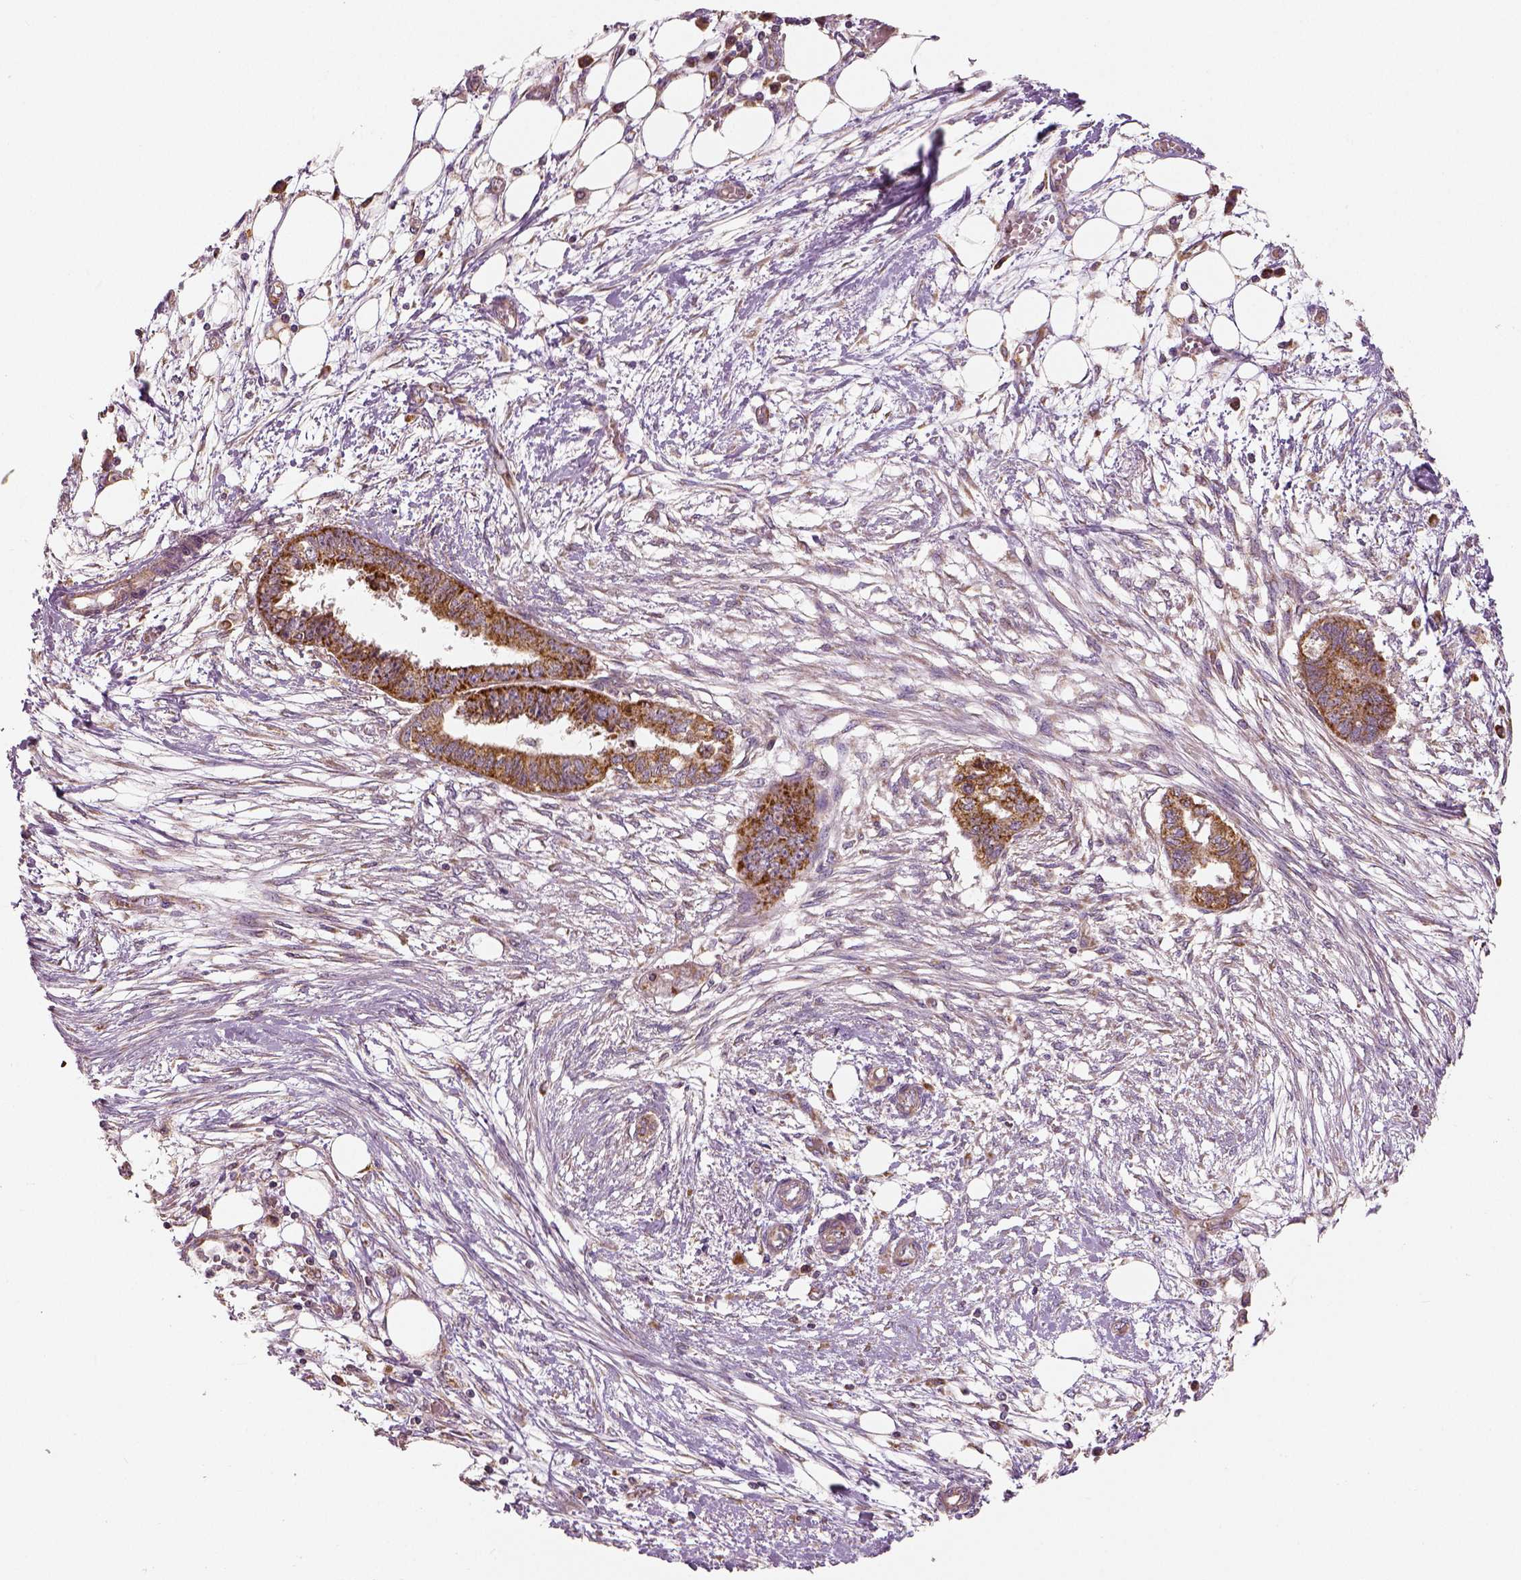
{"staining": {"intensity": "strong", "quantity": ">75%", "location": "cytoplasmic/membranous"}, "tissue": "endometrial cancer", "cell_type": "Tumor cells", "image_type": "cancer", "snomed": [{"axis": "morphology", "description": "Adenocarcinoma, NOS"}, {"axis": "morphology", "description": "Adenocarcinoma, metastatic, NOS"}, {"axis": "topography", "description": "Adipose tissue"}, {"axis": "topography", "description": "Endometrium"}], "caption": "There is high levels of strong cytoplasmic/membranous expression in tumor cells of adenocarcinoma (endometrial), as demonstrated by immunohistochemical staining (brown color).", "gene": "PGAM5", "patient": {"sex": "female", "age": 67}}